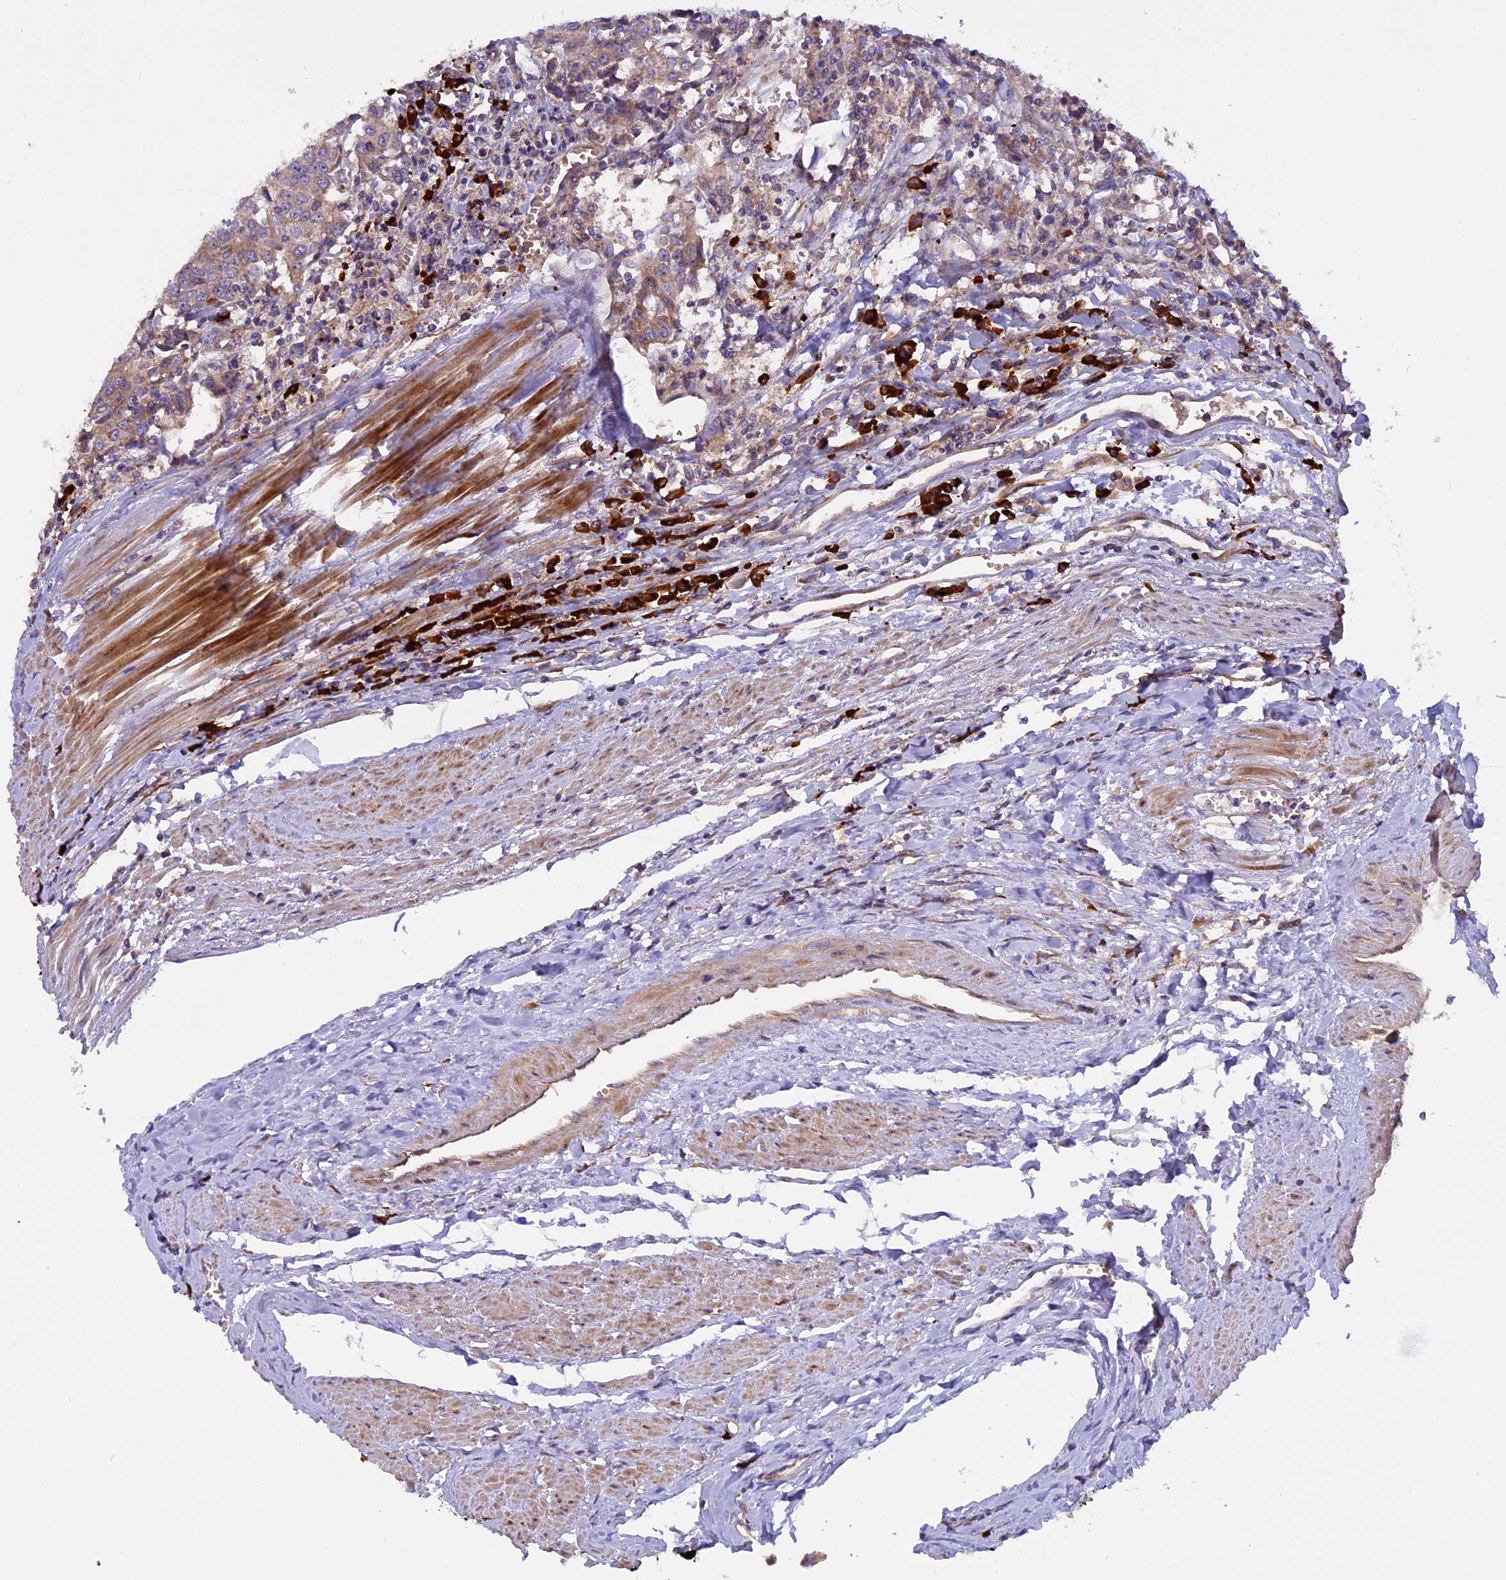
{"staining": {"intensity": "weak", "quantity": ">75%", "location": "cytoplasmic/membranous"}, "tissue": "urothelial cancer", "cell_type": "Tumor cells", "image_type": "cancer", "snomed": [{"axis": "morphology", "description": "Urothelial carcinoma, High grade"}, {"axis": "topography", "description": "Urinary bladder"}], "caption": "Tumor cells exhibit weak cytoplasmic/membranous staining in approximately >75% of cells in urothelial cancer. (DAB (3,3'-diaminobenzidine) IHC, brown staining for protein, blue staining for nuclei).", "gene": "FRY", "patient": {"sex": "female", "age": 85}}